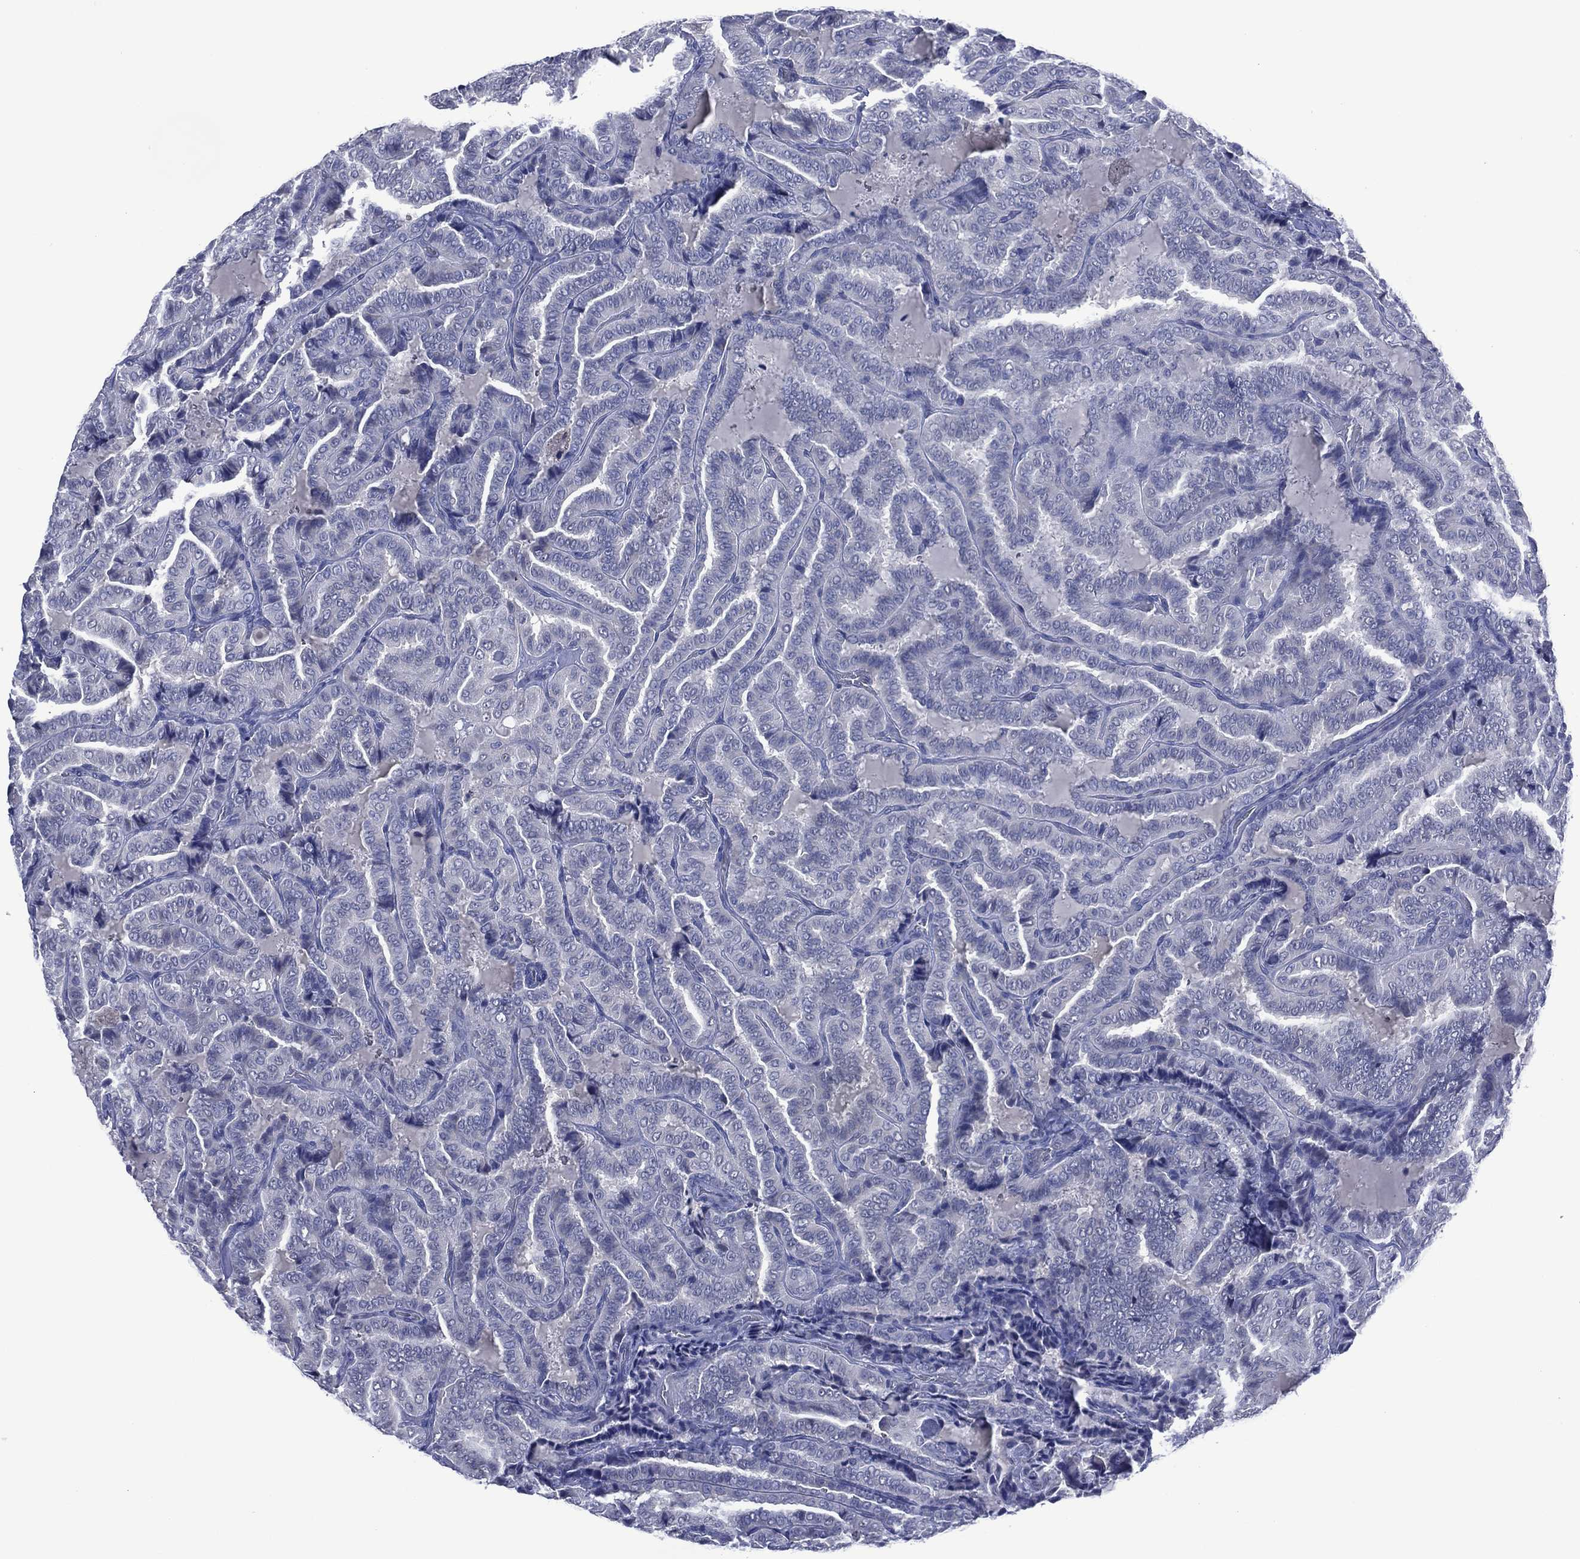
{"staining": {"intensity": "negative", "quantity": "none", "location": "none"}, "tissue": "thyroid cancer", "cell_type": "Tumor cells", "image_type": "cancer", "snomed": [{"axis": "morphology", "description": "Papillary adenocarcinoma, NOS"}, {"axis": "topography", "description": "Thyroid gland"}], "caption": "High power microscopy histopathology image of an immunohistochemistry (IHC) photomicrograph of thyroid cancer, revealing no significant staining in tumor cells.", "gene": "ASB10", "patient": {"sex": "female", "age": 39}}